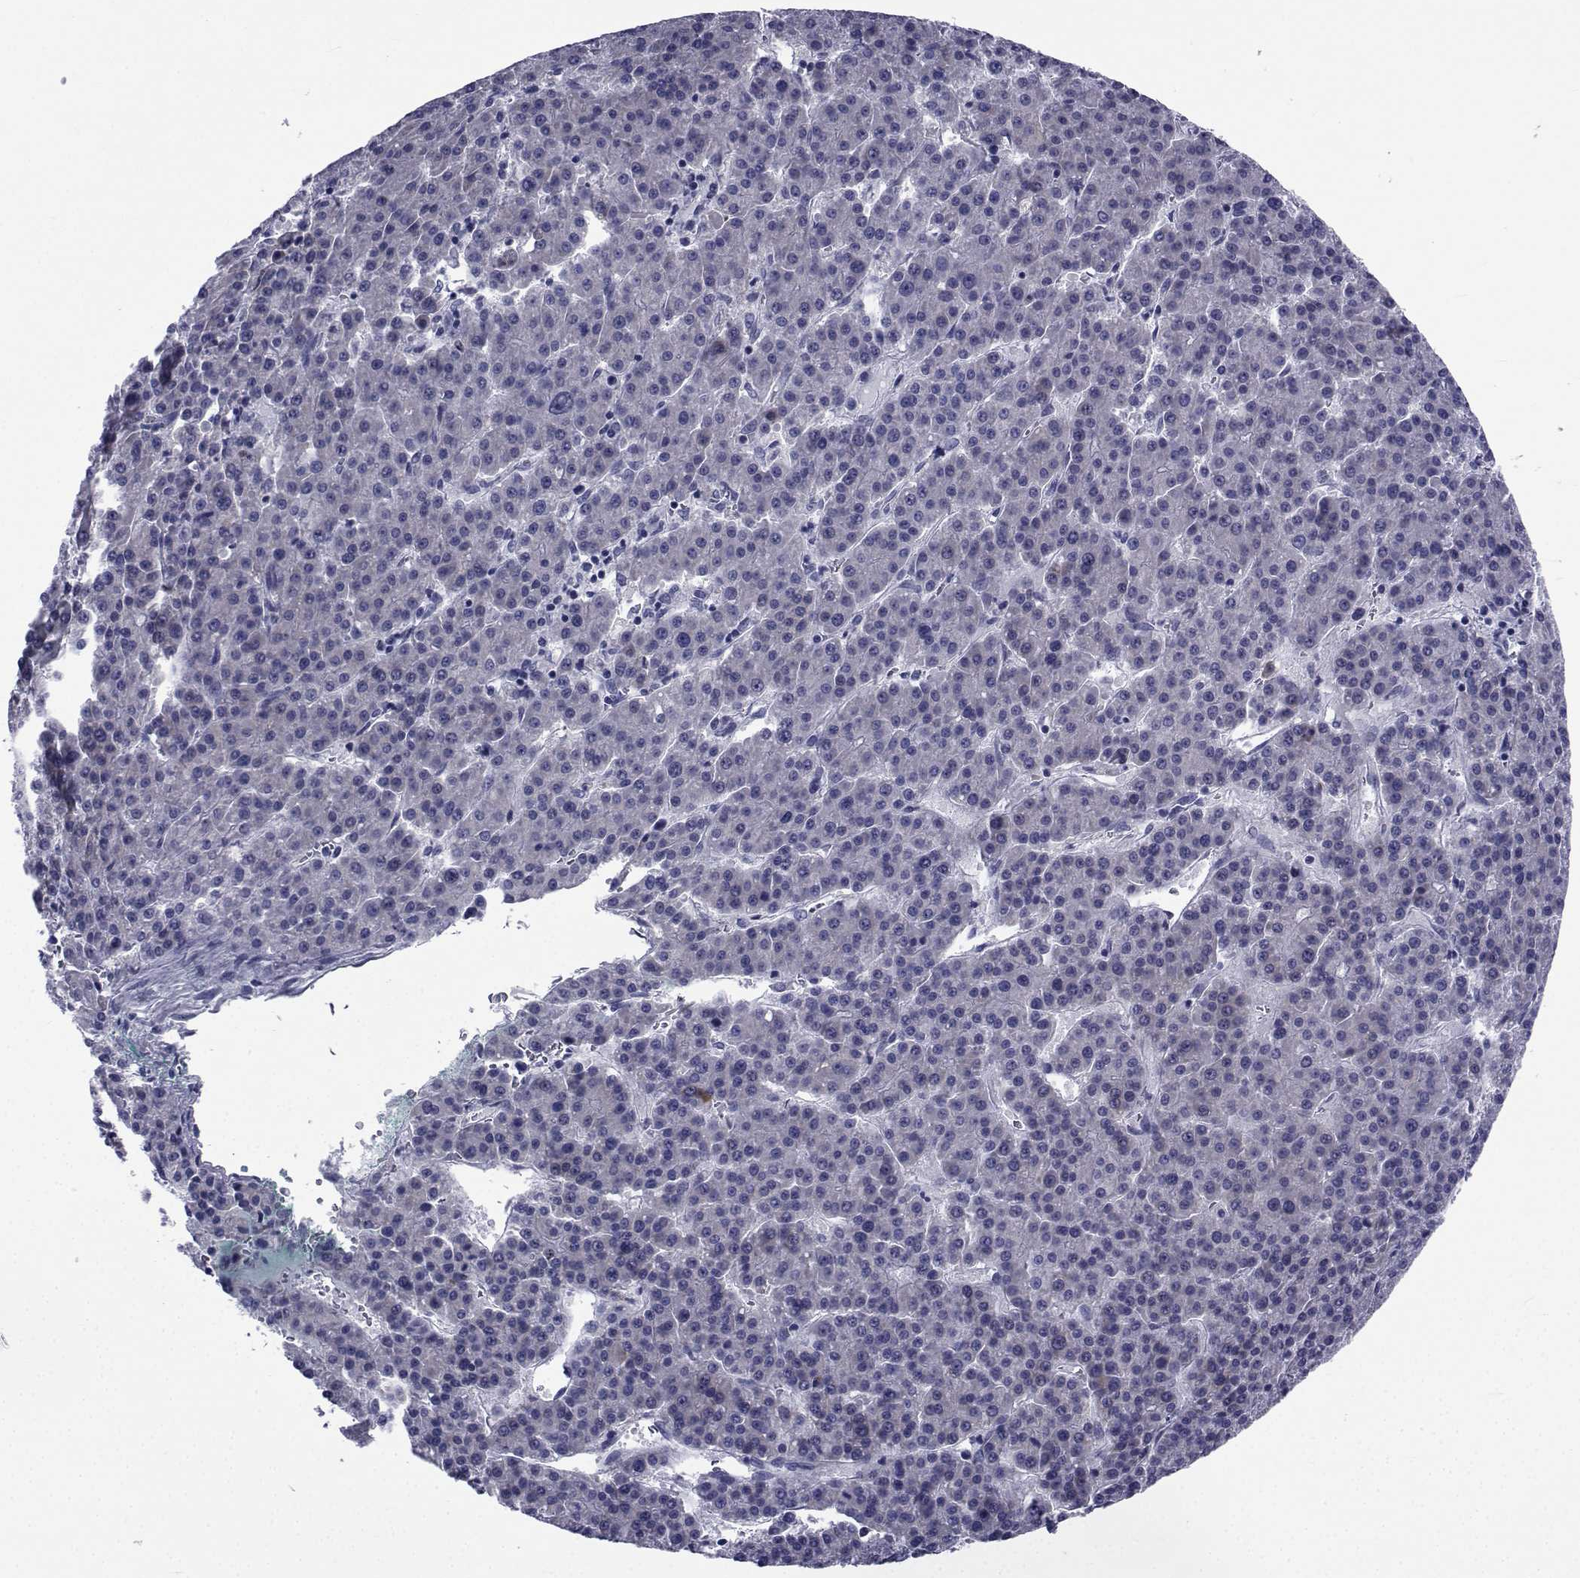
{"staining": {"intensity": "negative", "quantity": "none", "location": "none"}, "tissue": "liver cancer", "cell_type": "Tumor cells", "image_type": "cancer", "snomed": [{"axis": "morphology", "description": "Carcinoma, Hepatocellular, NOS"}, {"axis": "topography", "description": "Liver"}], "caption": "DAB immunohistochemical staining of human liver cancer reveals no significant expression in tumor cells.", "gene": "ROPN1", "patient": {"sex": "female", "age": 58}}